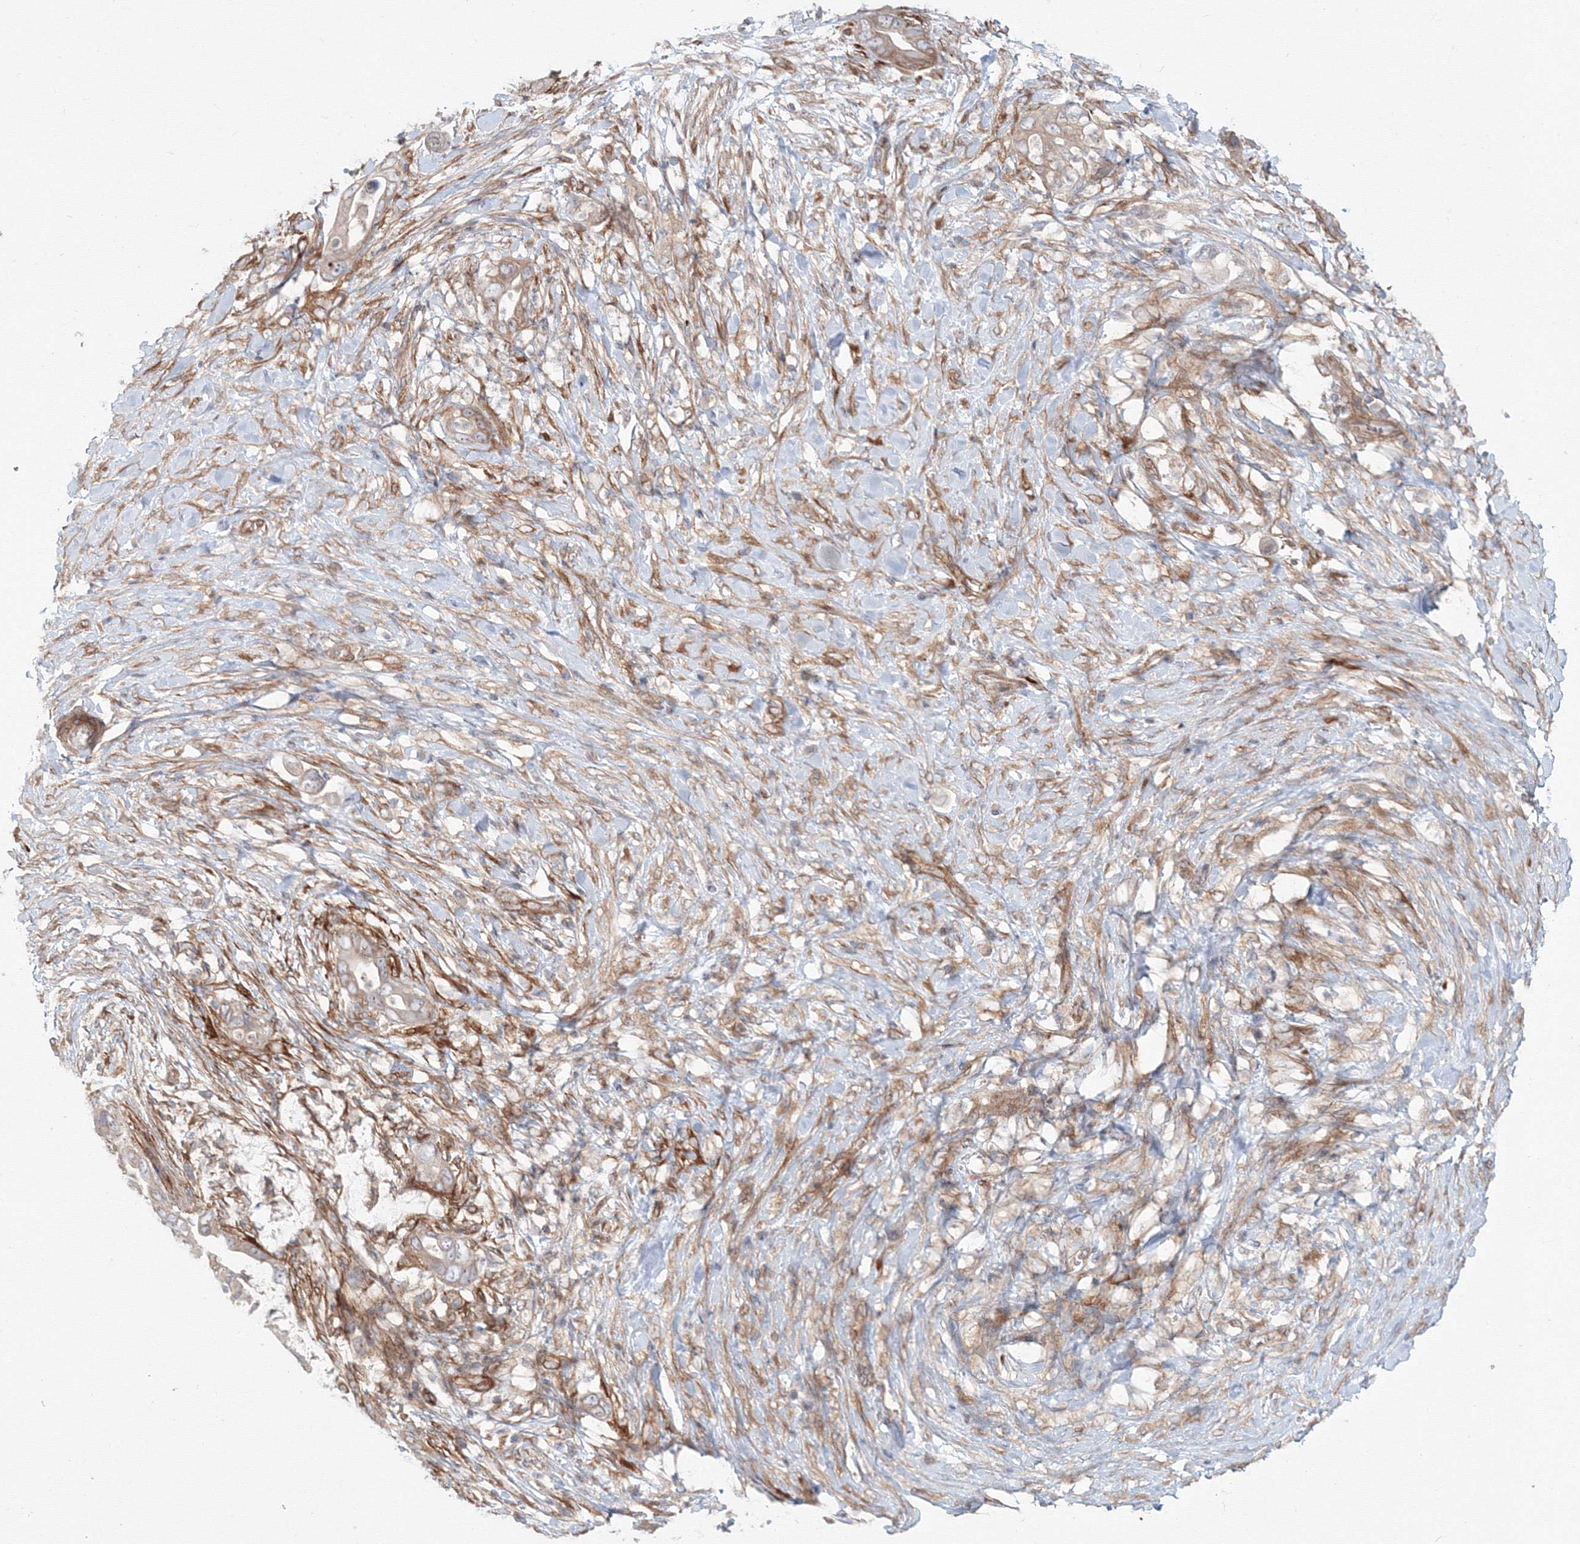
{"staining": {"intensity": "weak", "quantity": "25%-75%", "location": "cytoplasmic/membranous"}, "tissue": "pancreatic cancer", "cell_type": "Tumor cells", "image_type": "cancer", "snomed": [{"axis": "morphology", "description": "Adenocarcinoma, NOS"}, {"axis": "topography", "description": "Pancreas"}], "caption": "The image displays immunohistochemical staining of pancreatic adenocarcinoma. There is weak cytoplasmic/membranous positivity is seen in about 25%-75% of tumor cells.", "gene": "SH3PXD2A", "patient": {"sex": "male", "age": 75}}